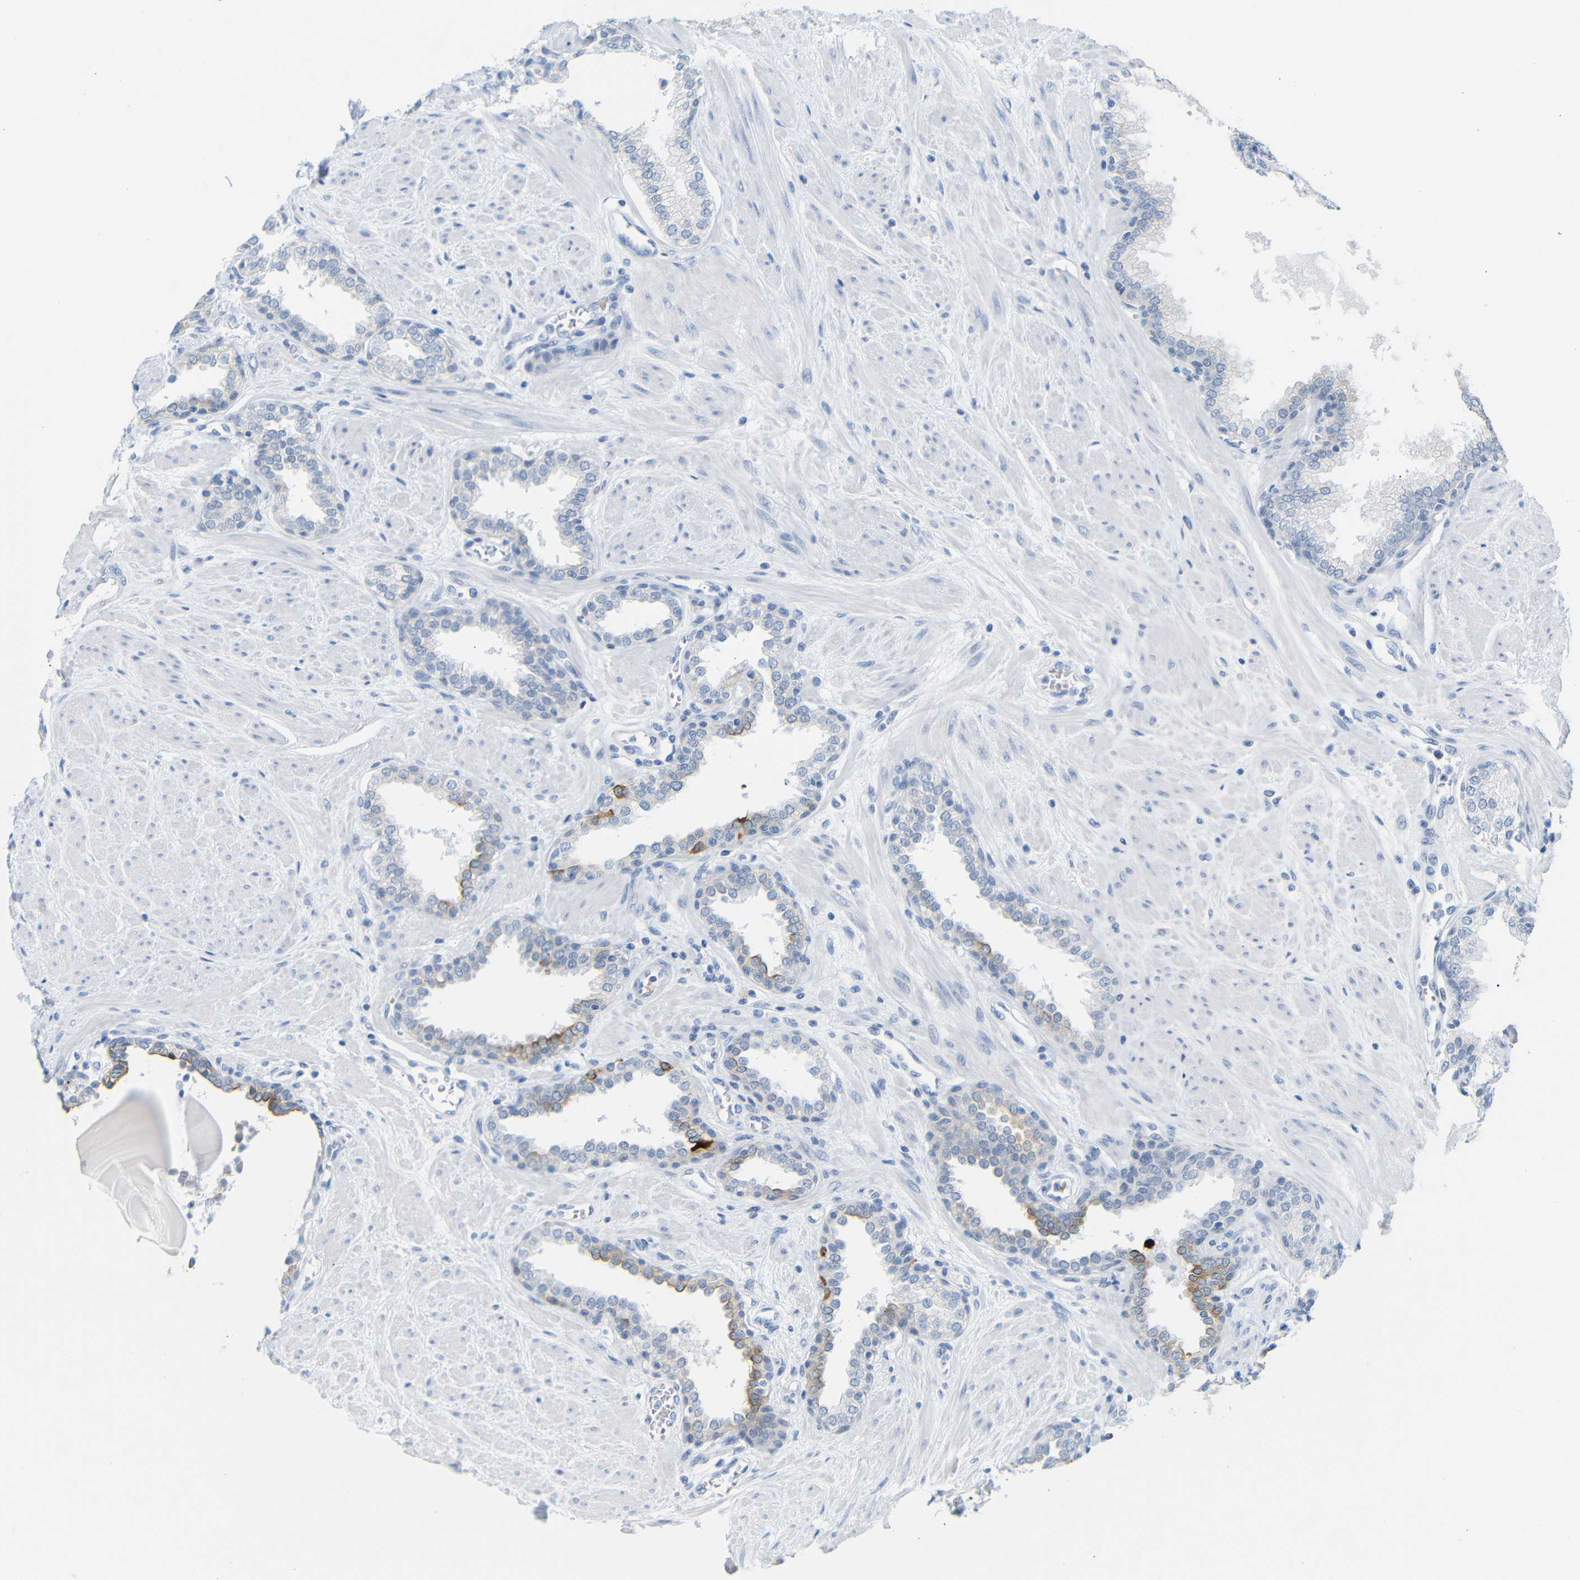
{"staining": {"intensity": "moderate", "quantity": "<25%", "location": "cytoplasmic/membranous"}, "tissue": "prostate", "cell_type": "Glandular cells", "image_type": "normal", "snomed": [{"axis": "morphology", "description": "Normal tissue, NOS"}, {"axis": "topography", "description": "Prostate"}], "caption": "Immunohistochemical staining of benign prostate reveals moderate cytoplasmic/membranous protein expression in about <25% of glandular cells.", "gene": "DYNAP", "patient": {"sex": "male", "age": 51}}